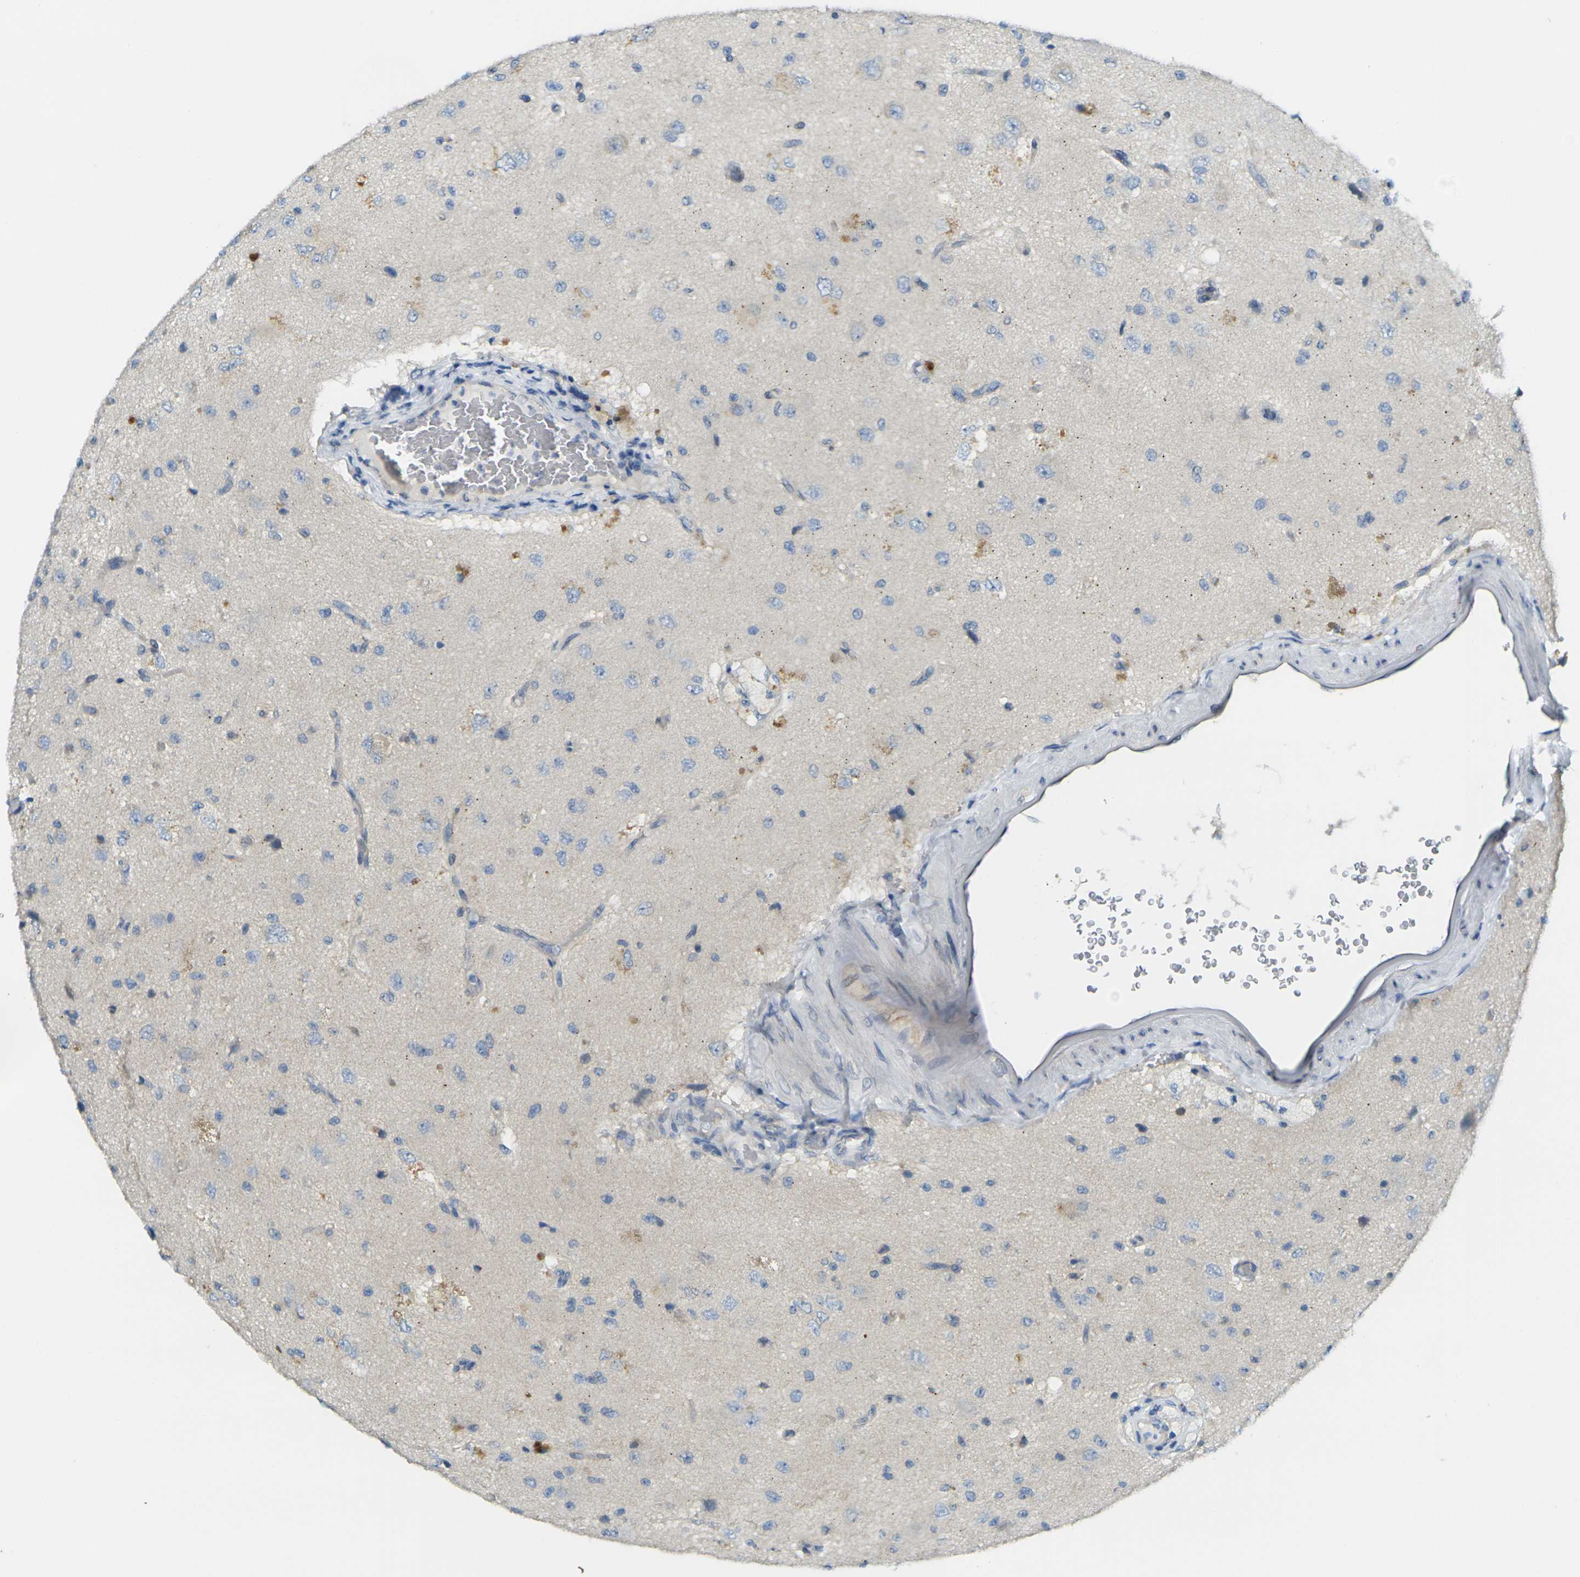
{"staining": {"intensity": "negative", "quantity": "none", "location": "none"}, "tissue": "glioma", "cell_type": "Tumor cells", "image_type": "cancer", "snomed": [{"axis": "morphology", "description": "Glioma, malignant, High grade"}, {"axis": "topography", "description": "pancreas cauda"}], "caption": "A high-resolution image shows immunohistochemistry staining of malignant glioma (high-grade), which reveals no significant expression in tumor cells.", "gene": "RHBDD1", "patient": {"sex": "male", "age": 60}}